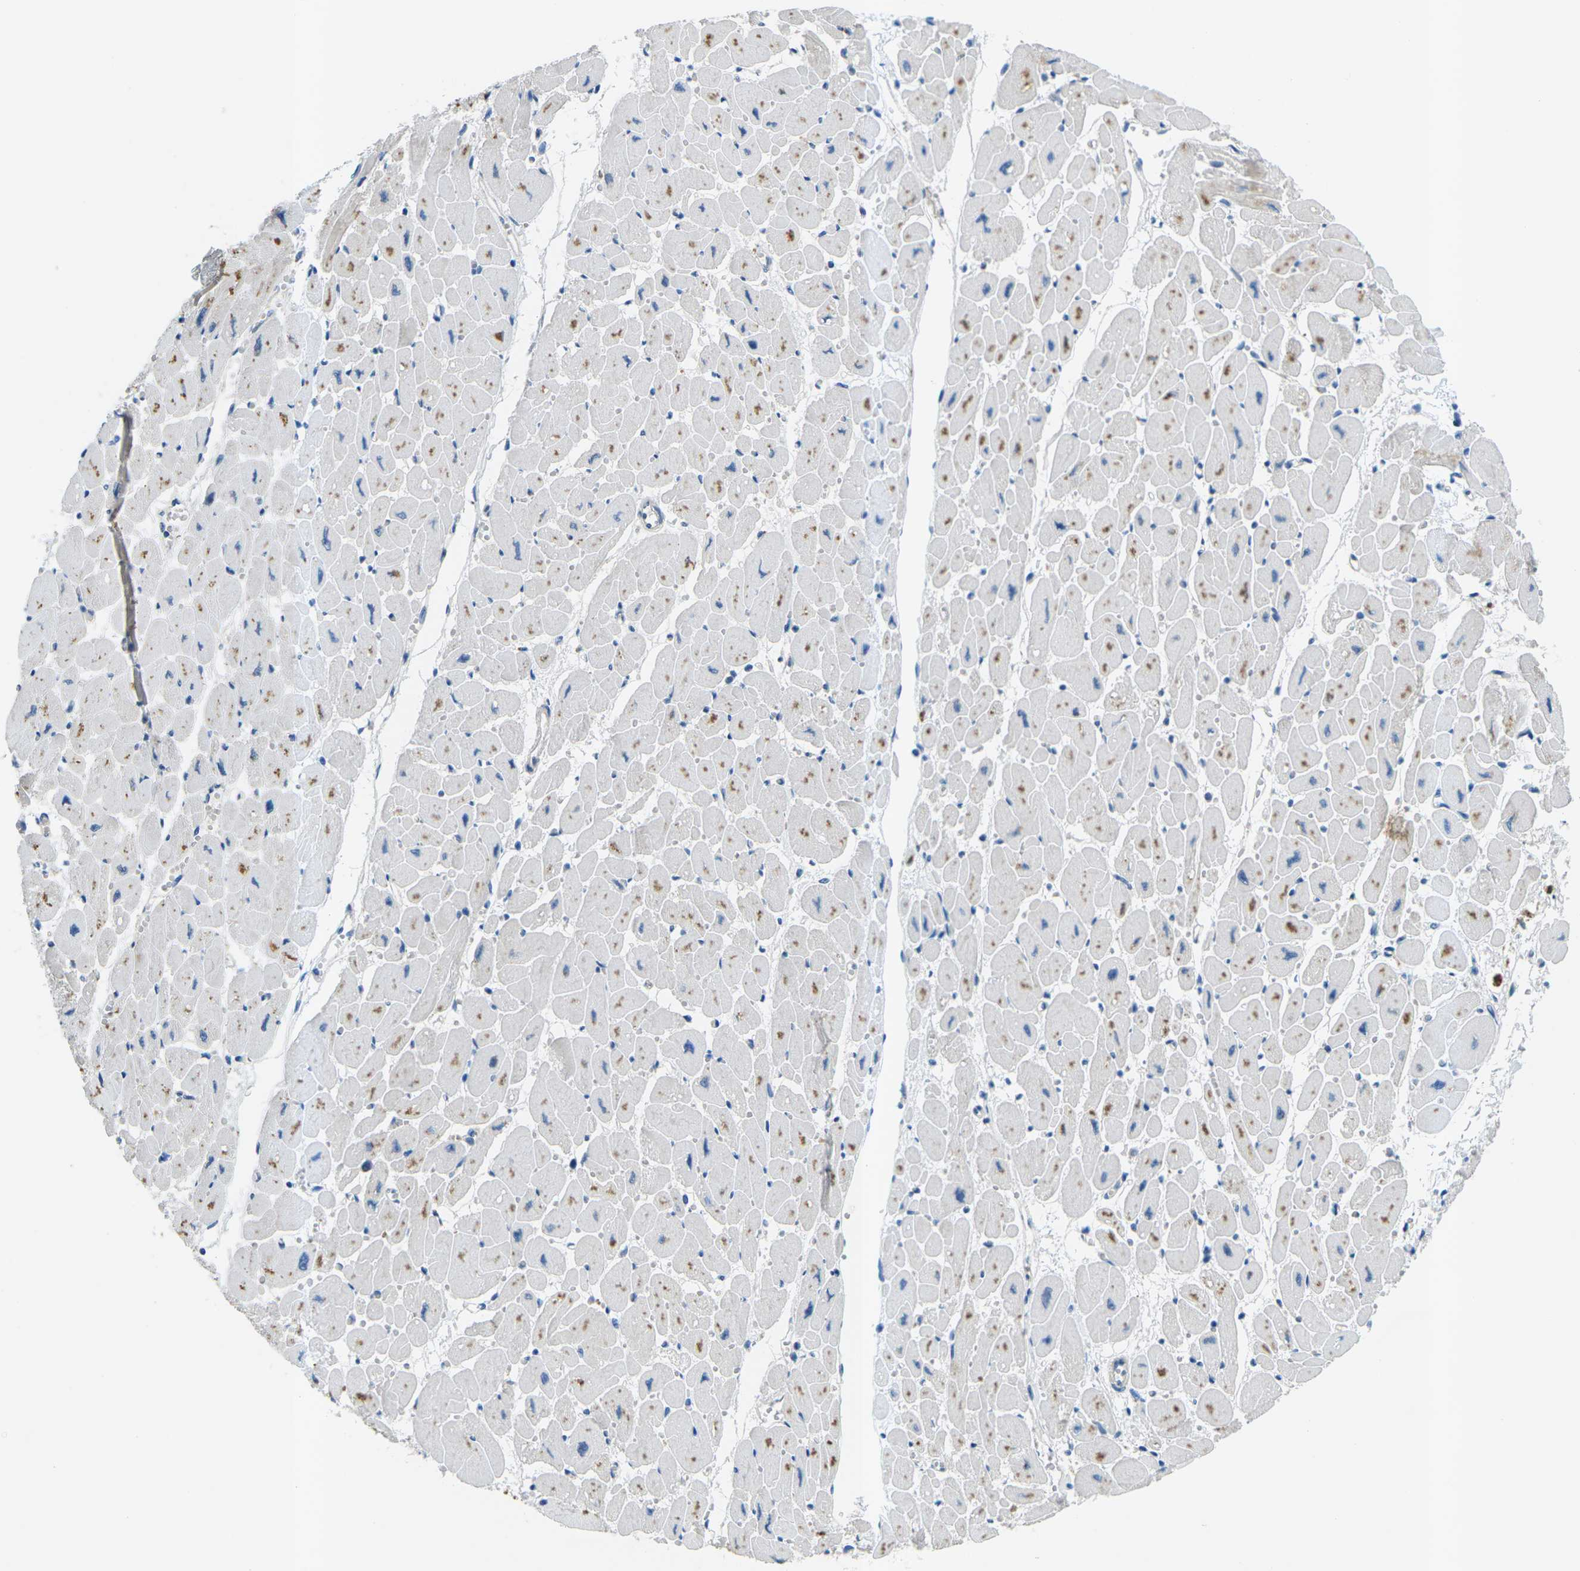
{"staining": {"intensity": "negative", "quantity": "none", "location": "none"}, "tissue": "heart muscle", "cell_type": "Cardiomyocytes", "image_type": "normal", "snomed": [{"axis": "morphology", "description": "Normal tissue, NOS"}, {"axis": "topography", "description": "Heart"}], "caption": "Image shows no significant protein positivity in cardiomyocytes of unremarkable heart muscle. The staining is performed using DAB brown chromogen with nuclei counter-stained in using hematoxylin.", "gene": "CTNND1", "patient": {"sex": "female", "age": 54}}